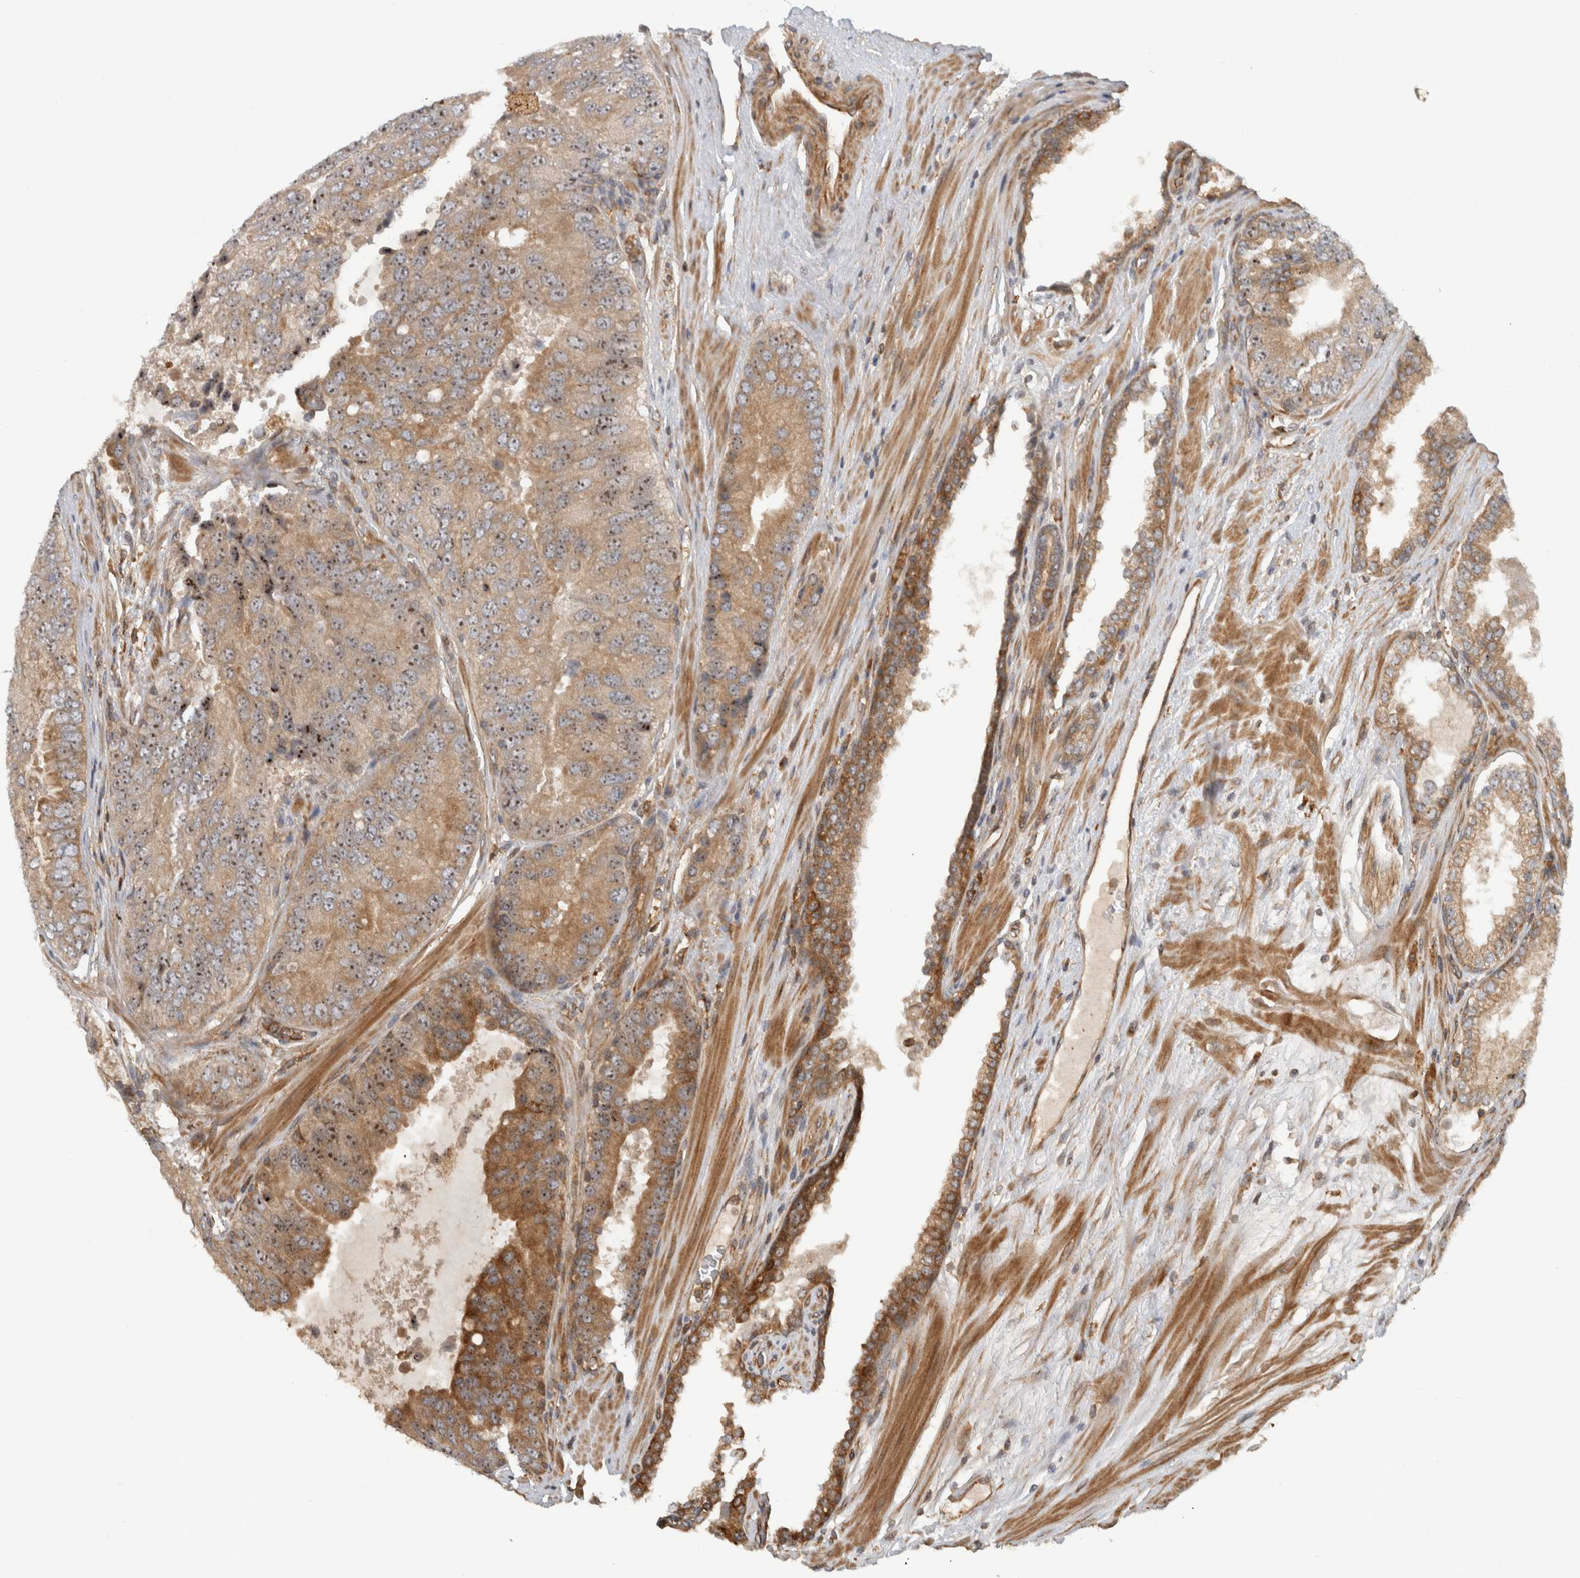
{"staining": {"intensity": "moderate", "quantity": ">75%", "location": "cytoplasmic/membranous,nuclear"}, "tissue": "prostate cancer", "cell_type": "Tumor cells", "image_type": "cancer", "snomed": [{"axis": "morphology", "description": "Adenocarcinoma, High grade"}, {"axis": "topography", "description": "Prostate"}], "caption": "Immunohistochemical staining of human prostate cancer demonstrates medium levels of moderate cytoplasmic/membranous and nuclear protein positivity in about >75% of tumor cells.", "gene": "WASF2", "patient": {"sex": "male", "age": 70}}